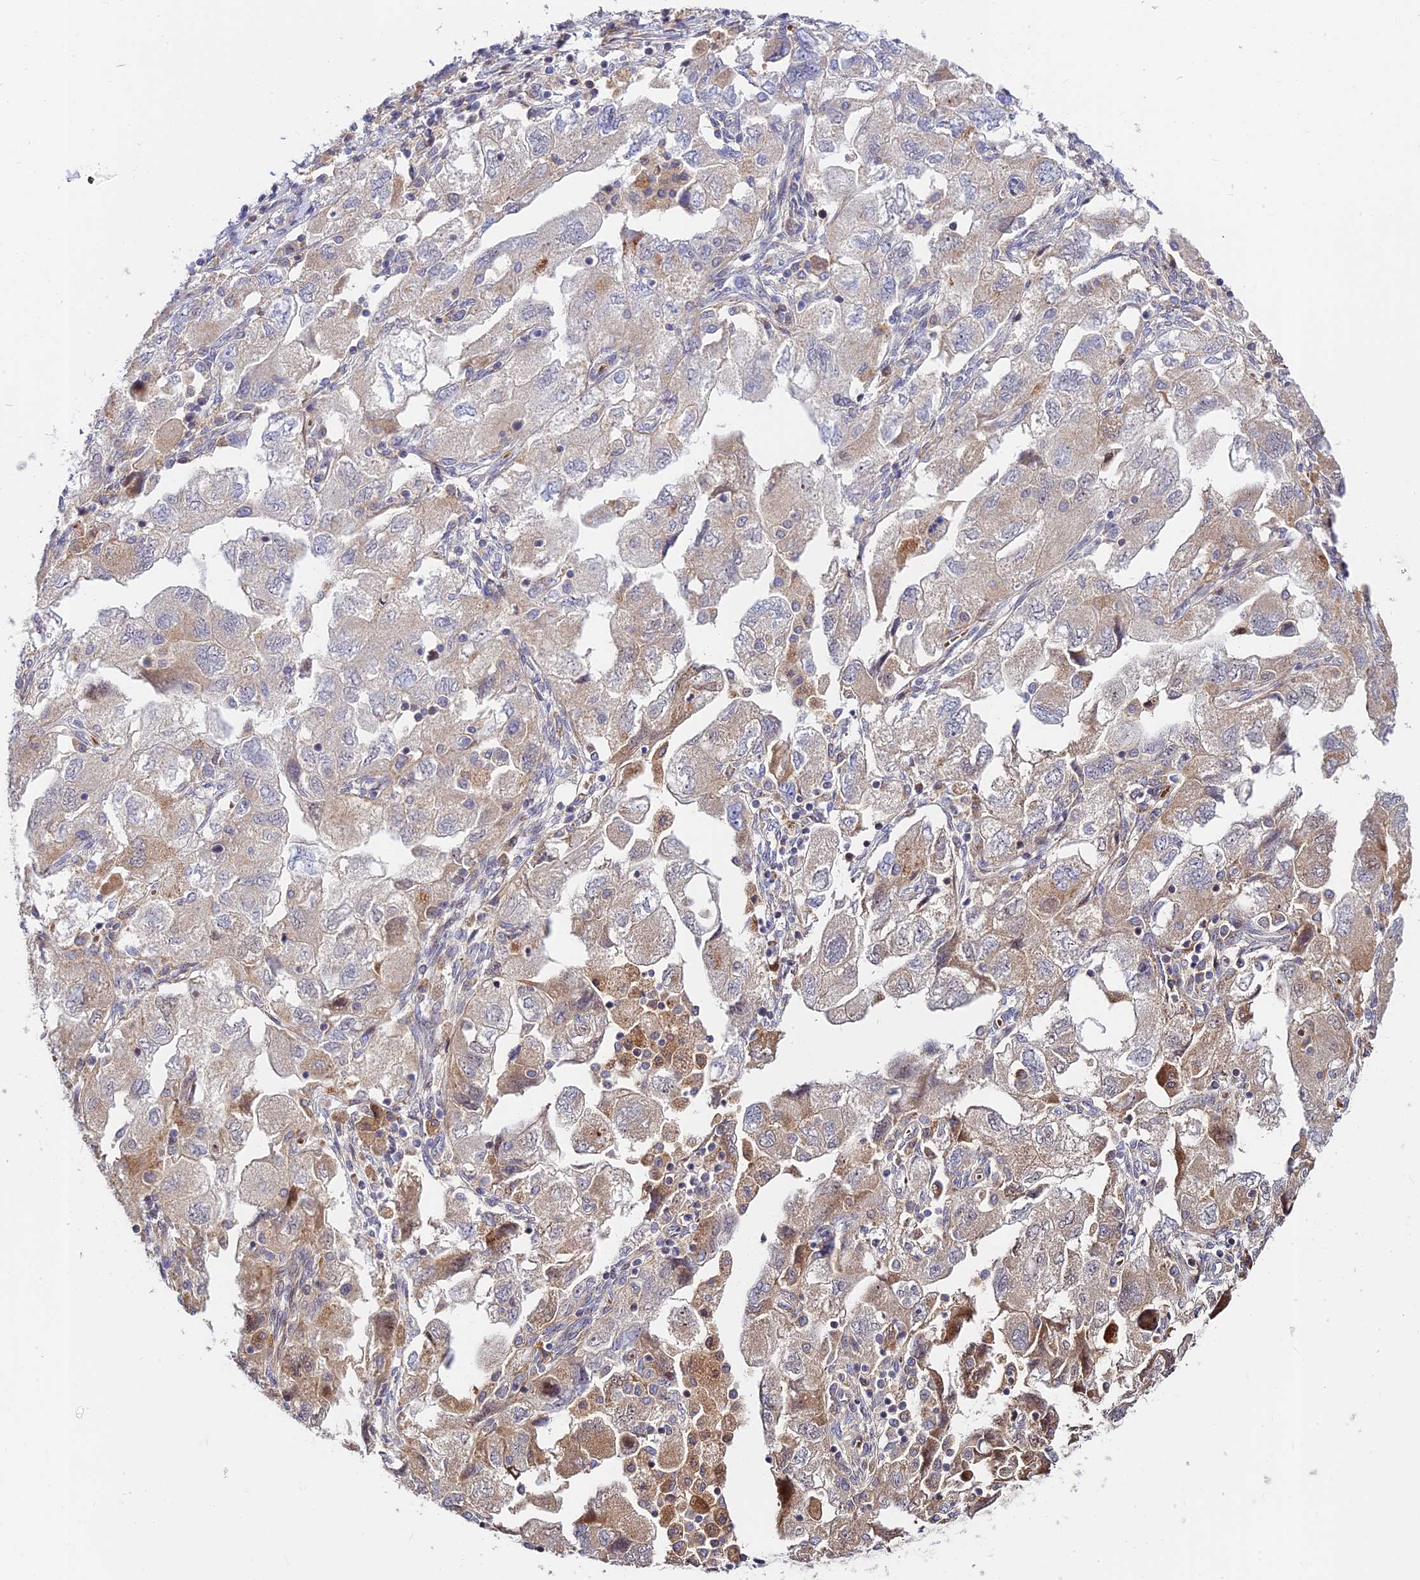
{"staining": {"intensity": "weak", "quantity": "<25%", "location": "cytoplasmic/membranous"}, "tissue": "ovarian cancer", "cell_type": "Tumor cells", "image_type": "cancer", "snomed": [{"axis": "morphology", "description": "Carcinoma, NOS"}, {"axis": "morphology", "description": "Cystadenocarcinoma, serous, NOS"}, {"axis": "topography", "description": "Ovary"}], "caption": "Immunohistochemical staining of human ovarian carcinoma shows no significant staining in tumor cells.", "gene": "FUOM", "patient": {"sex": "female", "age": 69}}